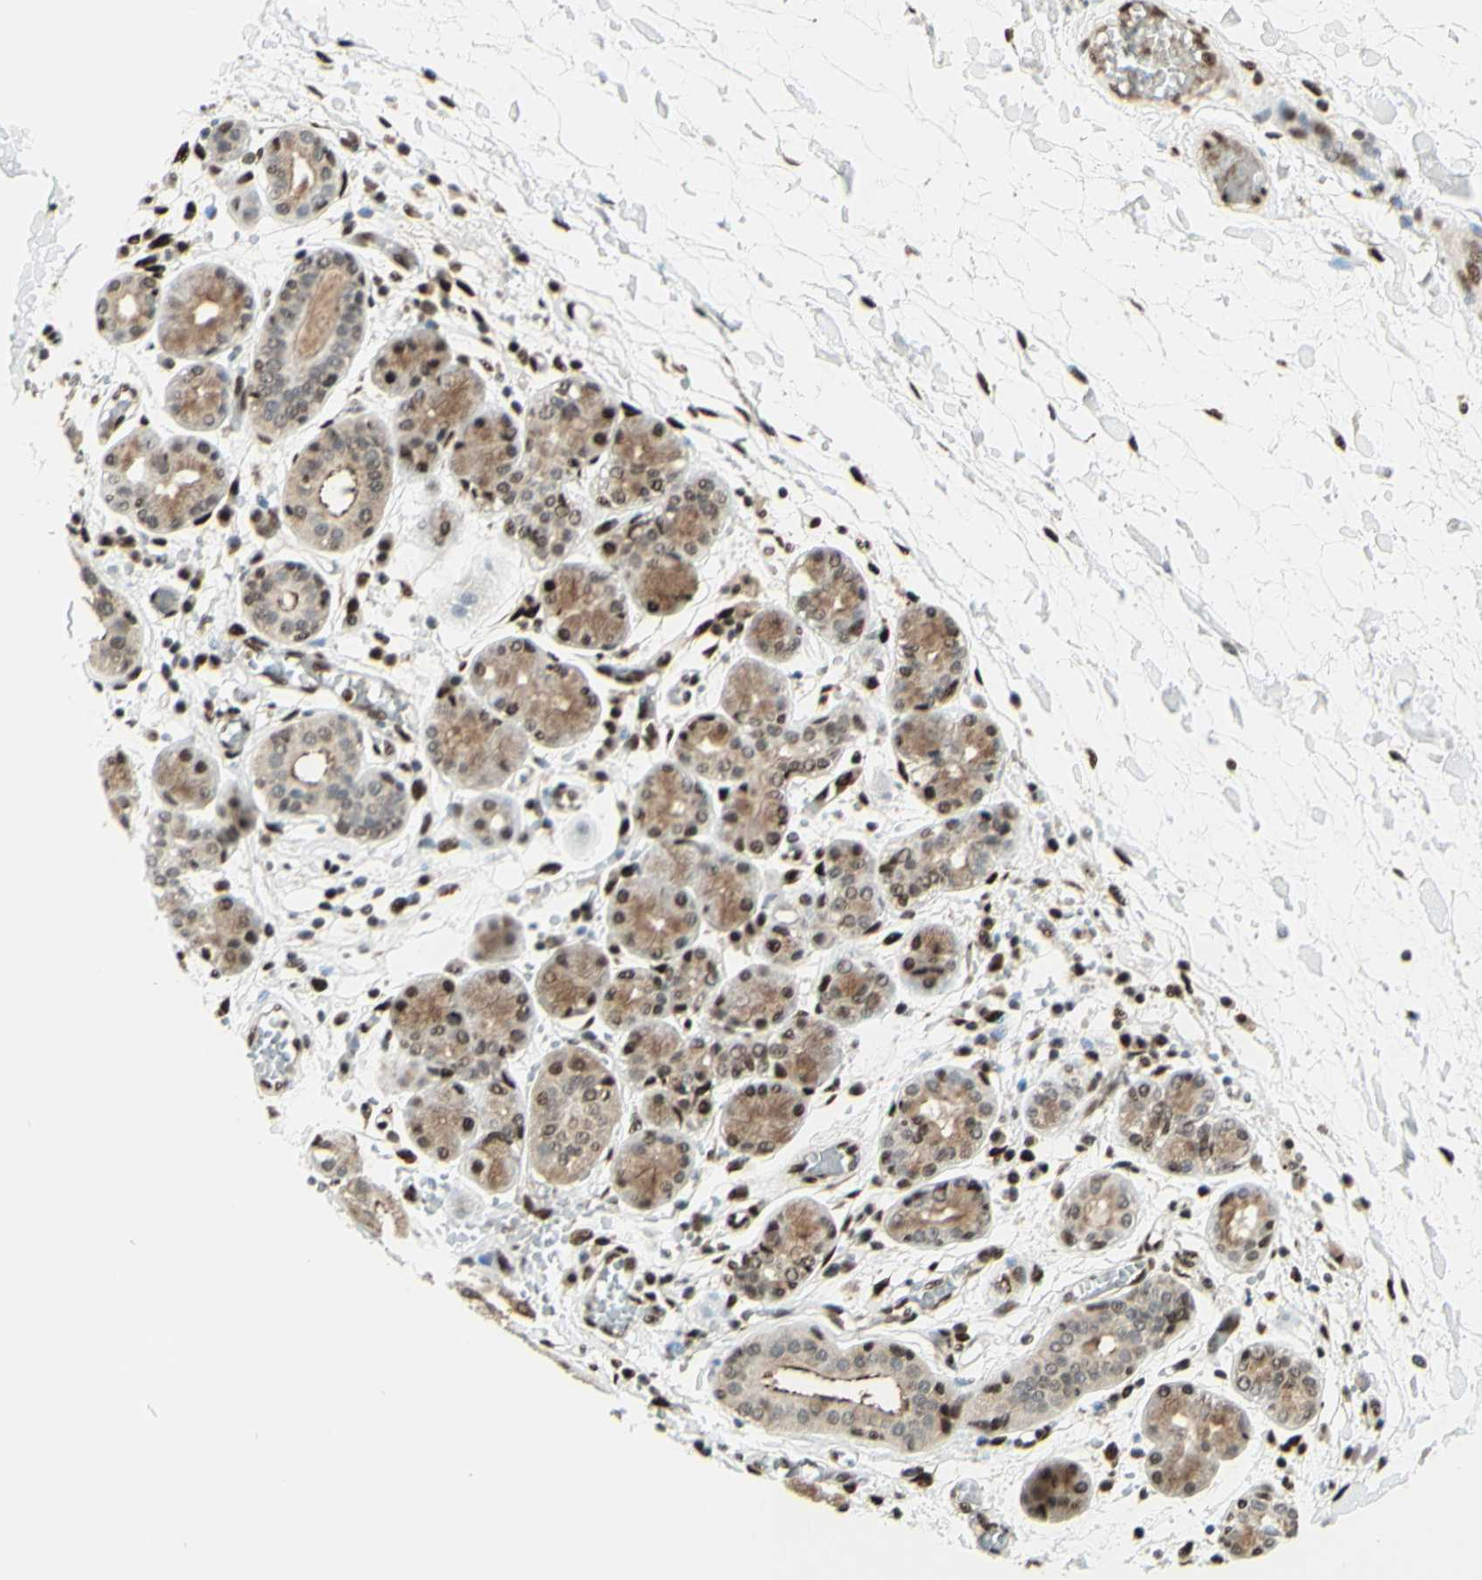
{"staining": {"intensity": "strong", "quantity": ">75%", "location": "cytoplasmic/membranous,nuclear"}, "tissue": "salivary gland", "cell_type": "Glandular cells", "image_type": "normal", "snomed": [{"axis": "morphology", "description": "Normal tissue, NOS"}, {"axis": "topography", "description": "Salivary gland"}], "caption": "Approximately >75% of glandular cells in benign salivary gland show strong cytoplasmic/membranous,nuclear protein expression as visualized by brown immunohistochemical staining.", "gene": "NR3C1", "patient": {"sex": "female", "age": 24}}